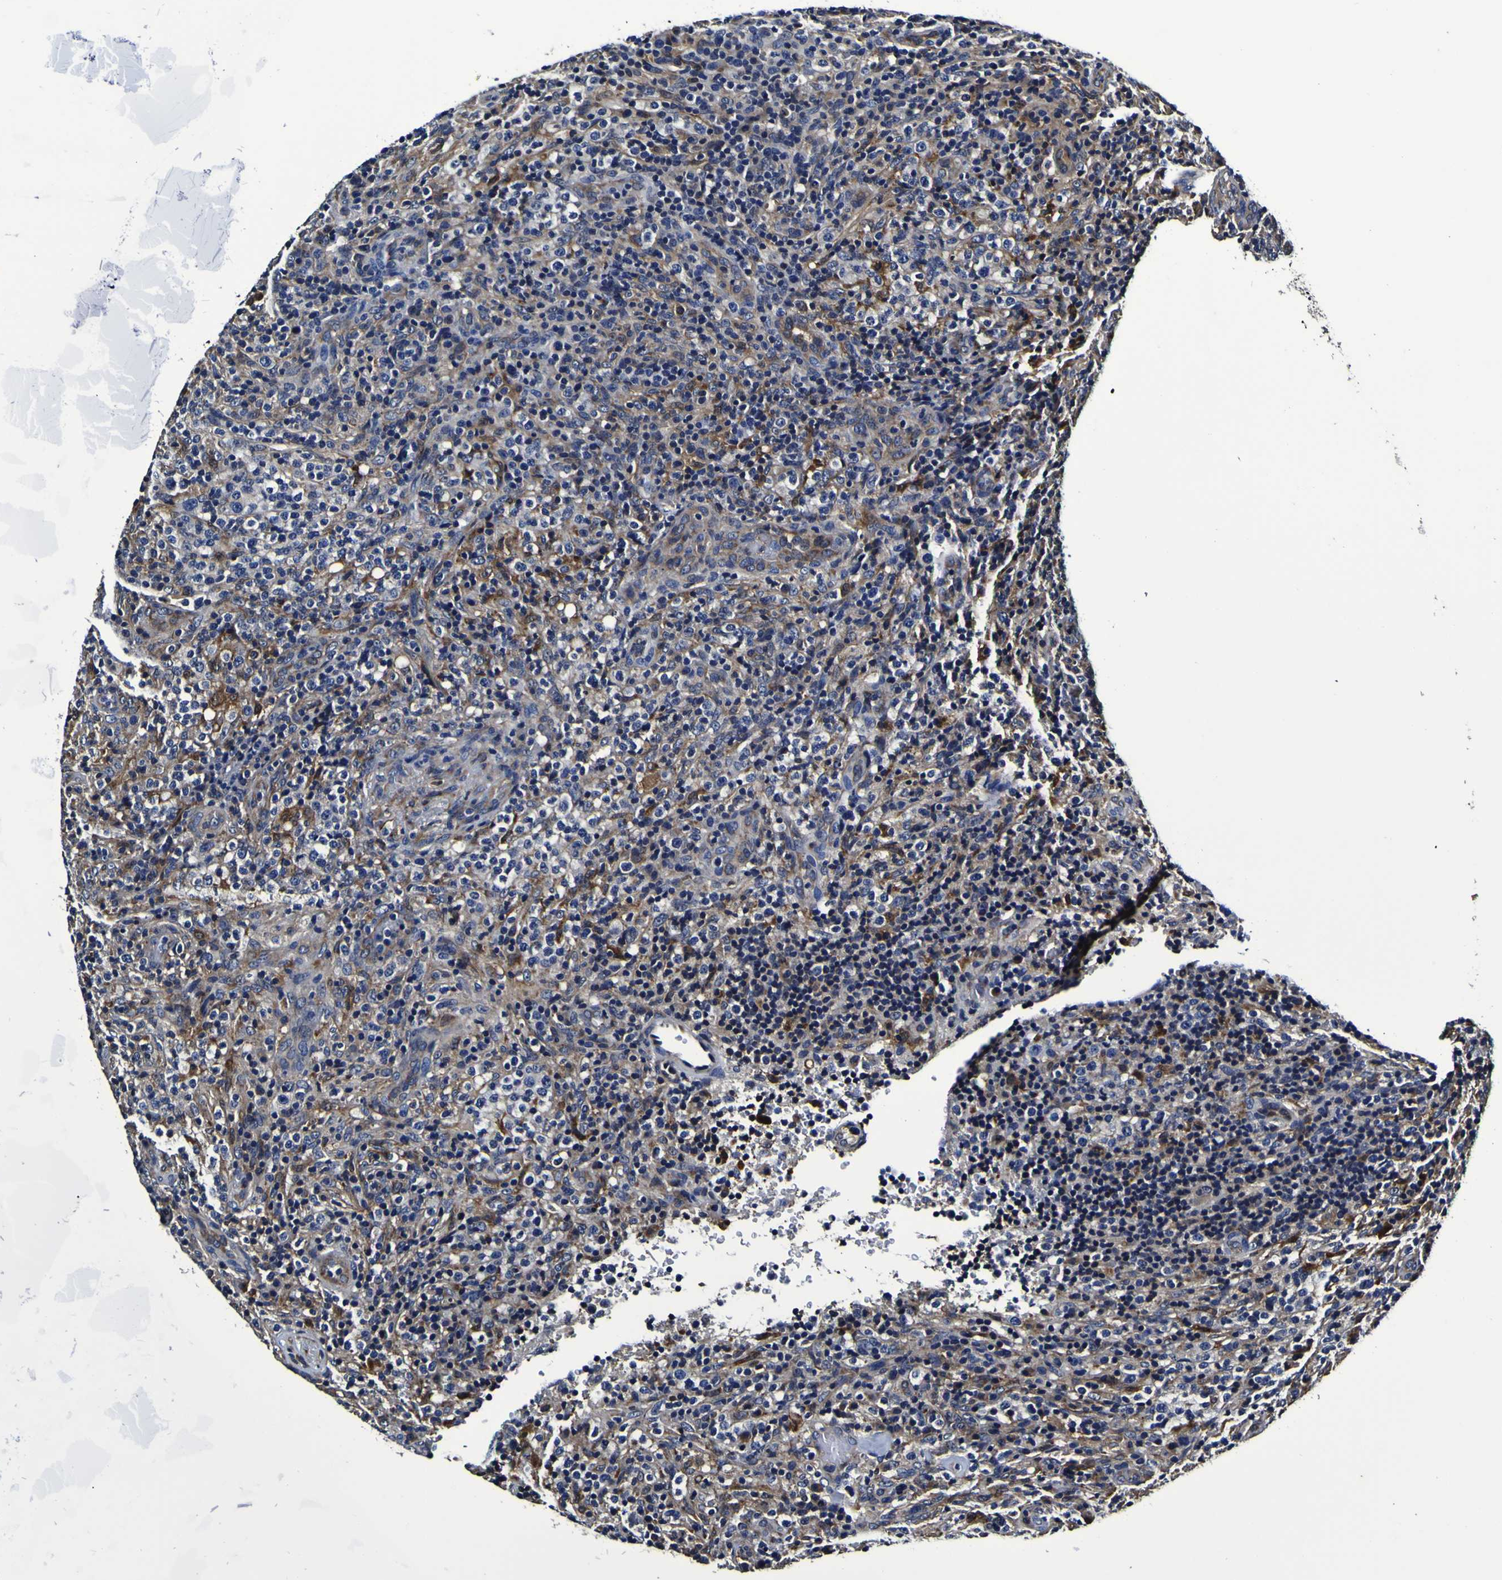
{"staining": {"intensity": "moderate", "quantity": "<25%", "location": "cytoplasmic/membranous"}, "tissue": "lymphoma", "cell_type": "Tumor cells", "image_type": "cancer", "snomed": [{"axis": "morphology", "description": "Malignant lymphoma, non-Hodgkin's type, High grade"}, {"axis": "topography", "description": "Lymph node"}], "caption": "Human malignant lymphoma, non-Hodgkin's type (high-grade) stained for a protein (brown) exhibits moderate cytoplasmic/membranous positive staining in approximately <25% of tumor cells.", "gene": "GPX1", "patient": {"sex": "female", "age": 76}}